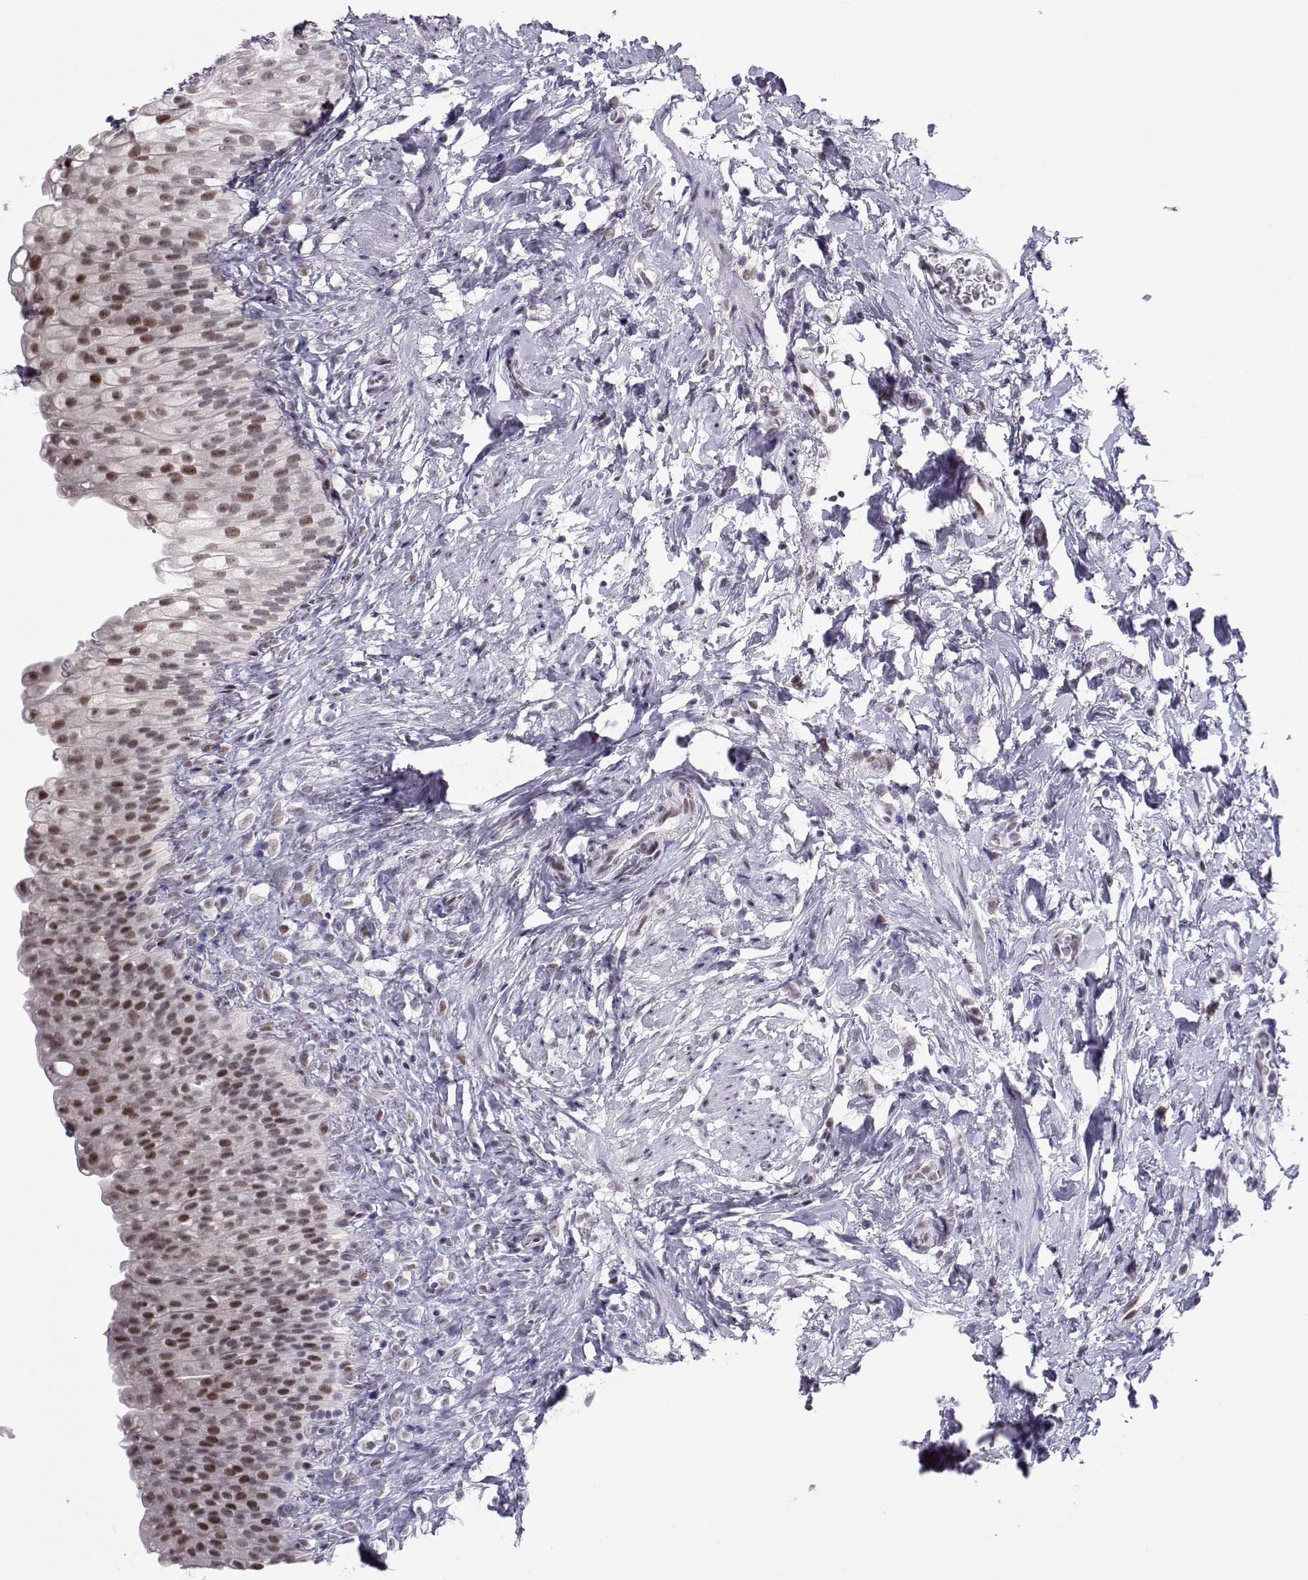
{"staining": {"intensity": "moderate", "quantity": ">75%", "location": "nuclear"}, "tissue": "urinary bladder", "cell_type": "Urothelial cells", "image_type": "normal", "snomed": [{"axis": "morphology", "description": "Normal tissue, NOS"}, {"axis": "topography", "description": "Urinary bladder"}], "caption": "Urothelial cells demonstrate medium levels of moderate nuclear staining in about >75% of cells in normal urinary bladder. The staining was performed using DAB (3,3'-diaminobenzidine), with brown indicating positive protein expression. Nuclei are stained blue with hematoxylin.", "gene": "SIX6", "patient": {"sex": "male", "age": 76}}